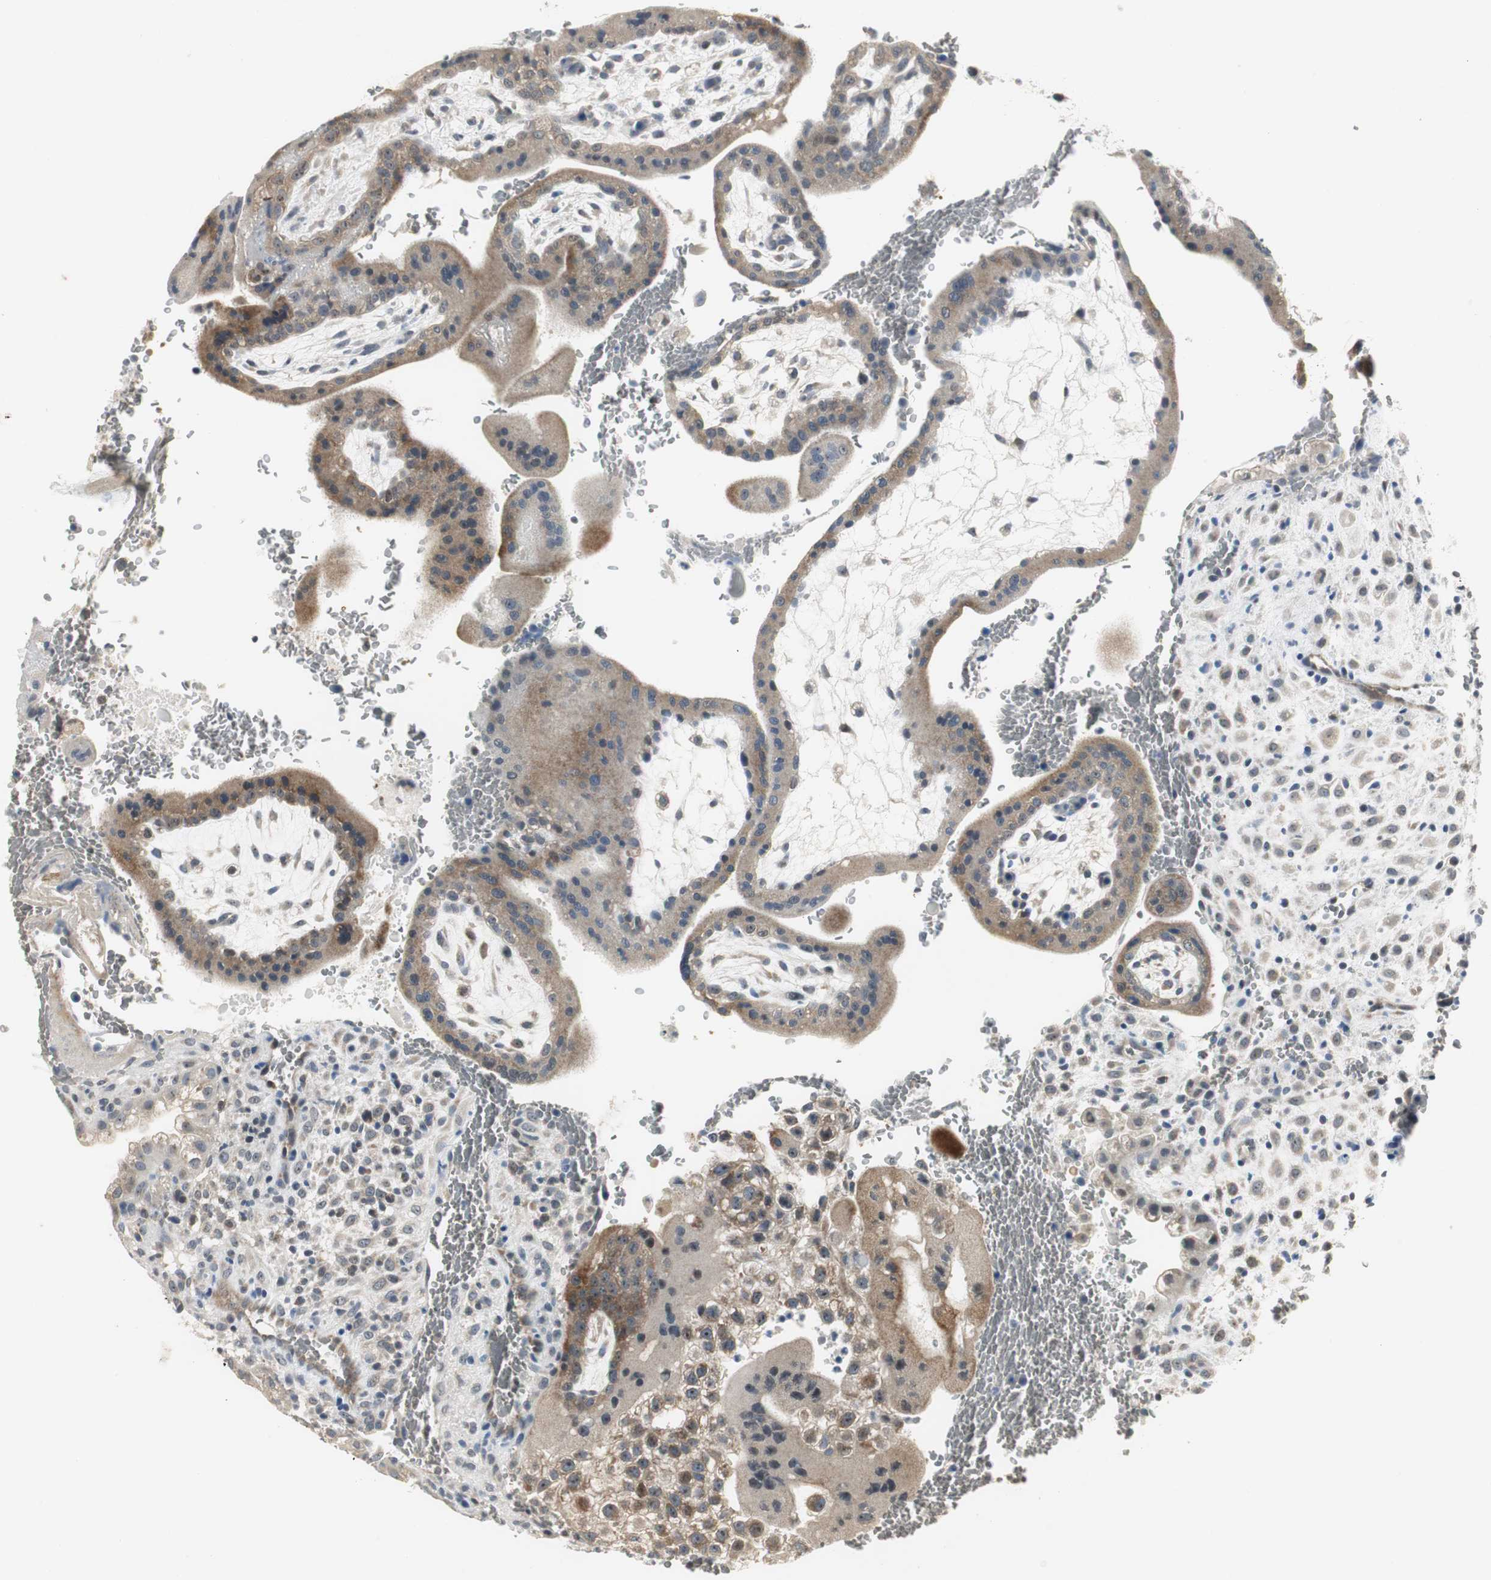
{"staining": {"intensity": "strong", "quantity": ">75%", "location": "cytoplasmic/membranous"}, "tissue": "placenta", "cell_type": "Trophoblastic cells", "image_type": "normal", "snomed": [{"axis": "morphology", "description": "Normal tissue, NOS"}, {"axis": "topography", "description": "Placenta"}], "caption": "The immunohistochemical stain shows strong cytoplasmic/membranous expression in trophoblastic cells of unremarkable placenta.", "gene": "CCT5", "patient": {"sex": "female", "age": 35}}